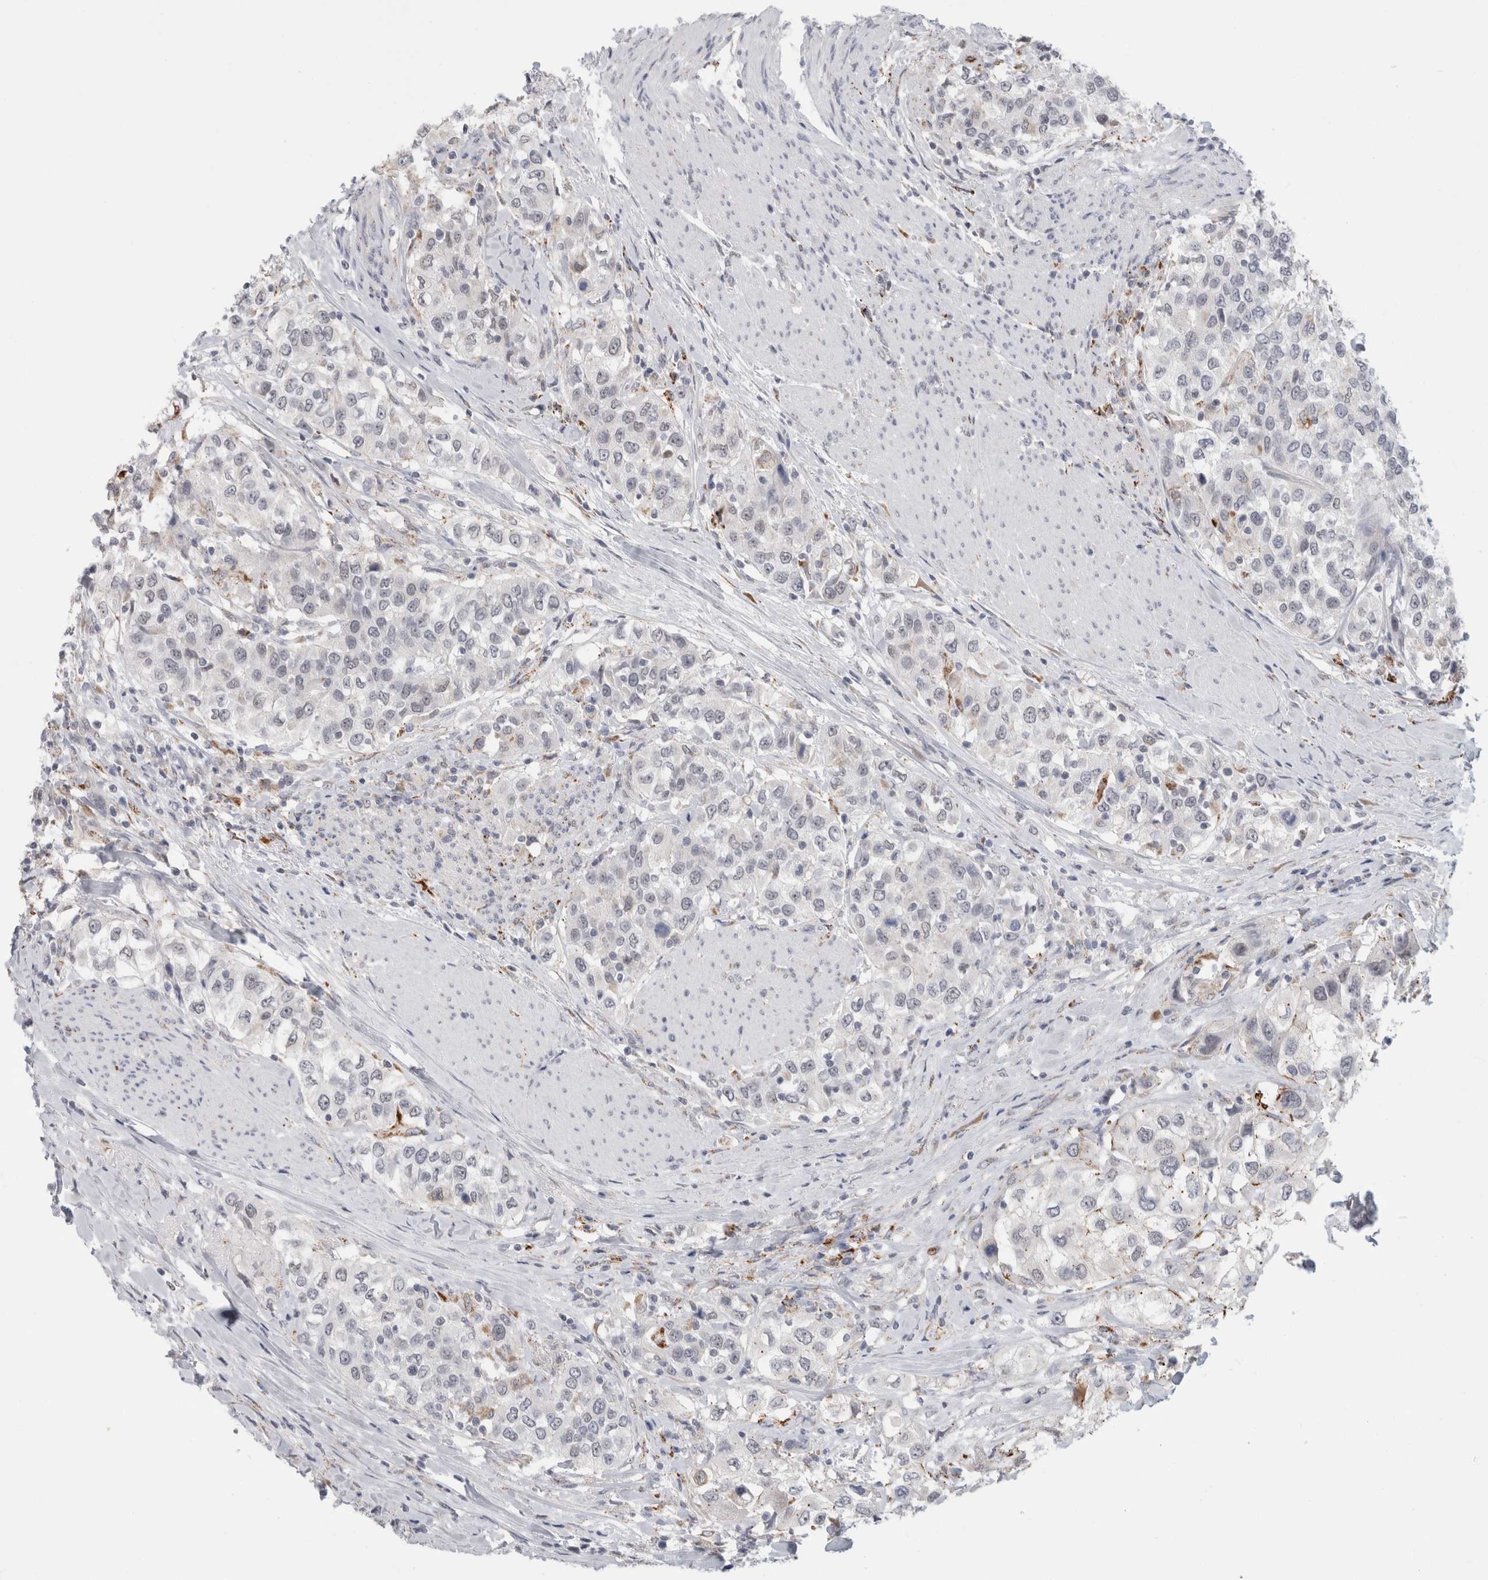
{"staining": {"intensity": "negative", "quantity": "none", "location": "none"}, "tissue": "urothelial cancer", "cell_type": "Tumor cells", "image_type": "cancer", "snomed": [{"axis": "morphology", "description": "Urothelial carcinoma, High grade"}, {"axis": "topography", "description": "Urinary bladder"}], "caption": "An image of human high-grade urothelial carcinoma is negative for staining in tumor cells. (DAB (3,3'-diaminobenzidine) immunohistochemistry with hematoxylin counter stain).", "gene": "NIPA1", "patient": {"sex": "female", "age": 80}}